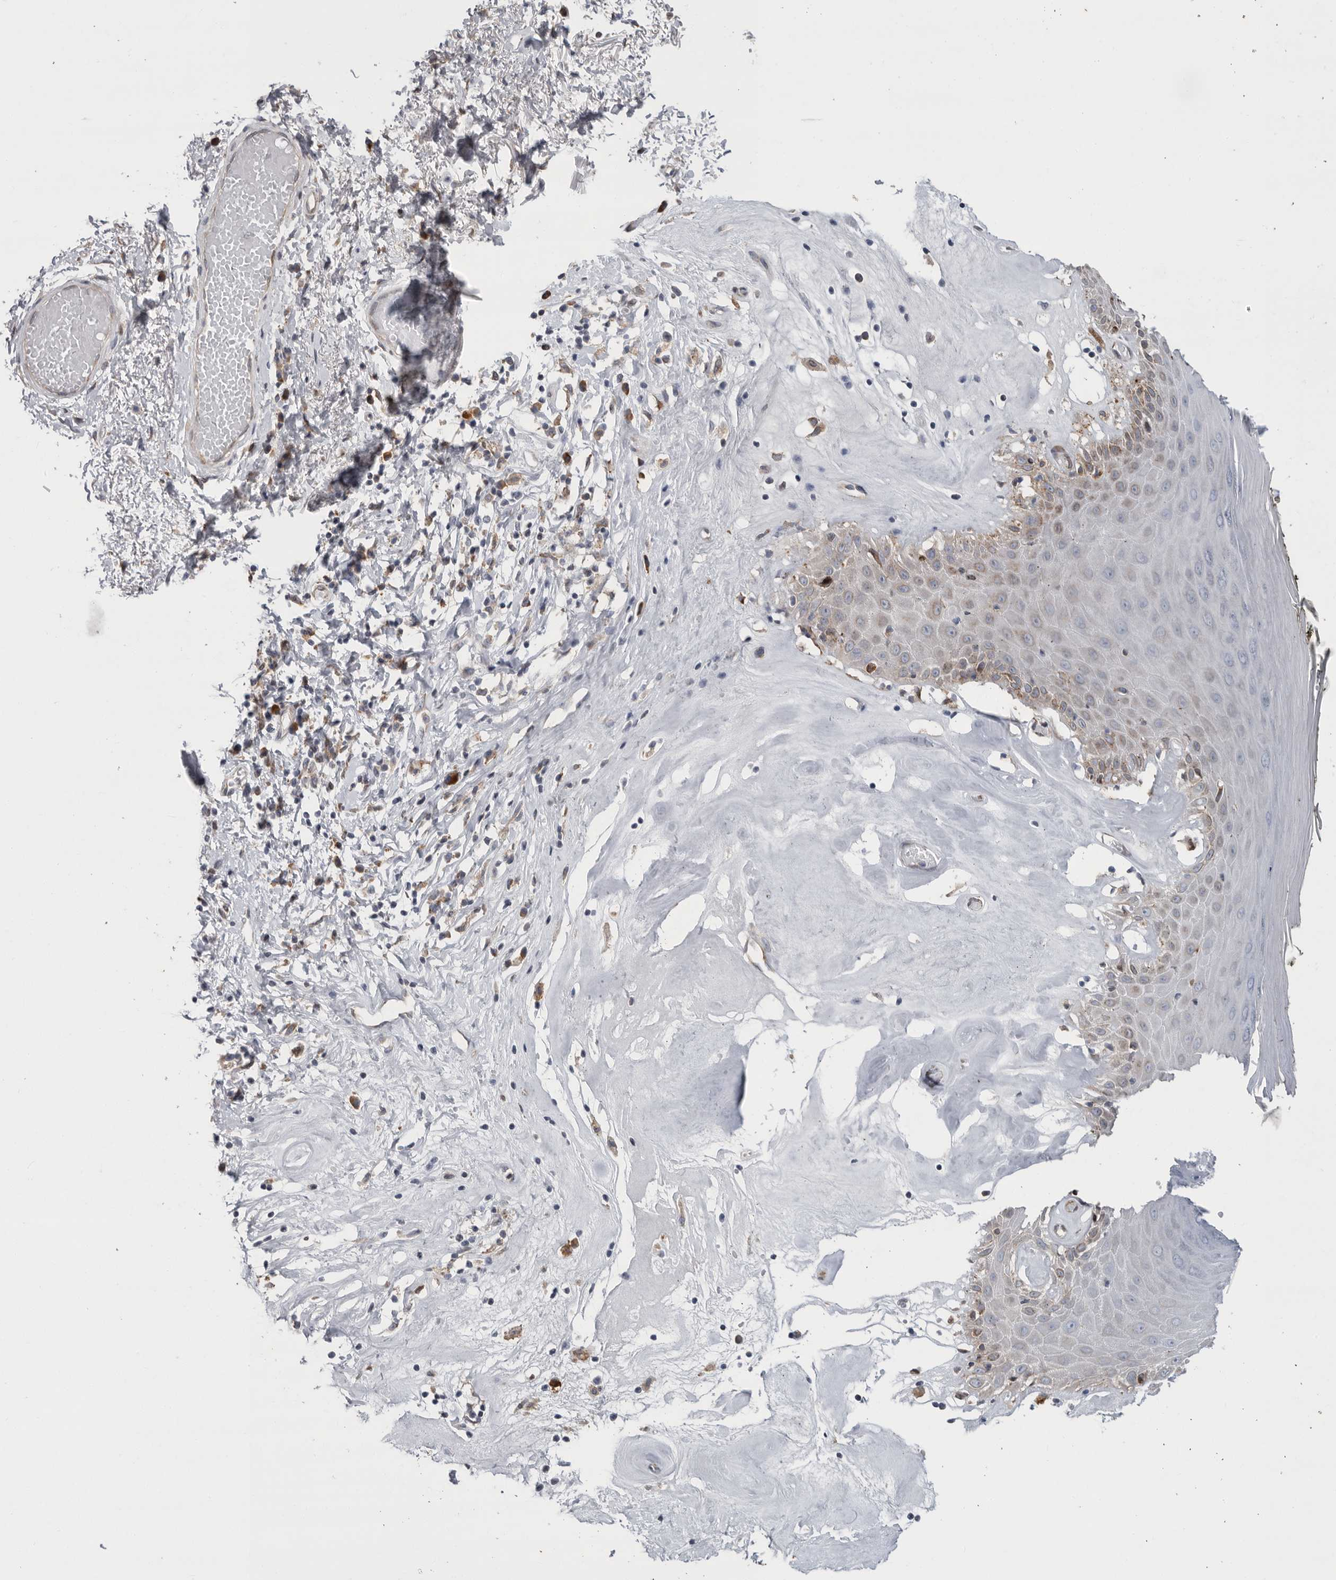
{"staining": {"intensity": "moderate", "quantity": "<25%", "location": "cytoplasmic/membranous"}, "tissue": "skin", "cell_type": "Epidermal cells", "image_type": "normal", "snomed": [{"axis": "morphology", "description": "Normal tissue, NOS"}, {"axis": "morphology", "description": "Inflammation, NOS"}, {"axis": "topography", "description": "Vulva"}], "caption": "About <25% of epidermal cells in benign skin demonstrate moderate cytoplasmic/membranous protein positivity as visualized by brown immunohistochemical staining.", "gene": "GANAB", "patient": {"sex": "female", "age": 84}}